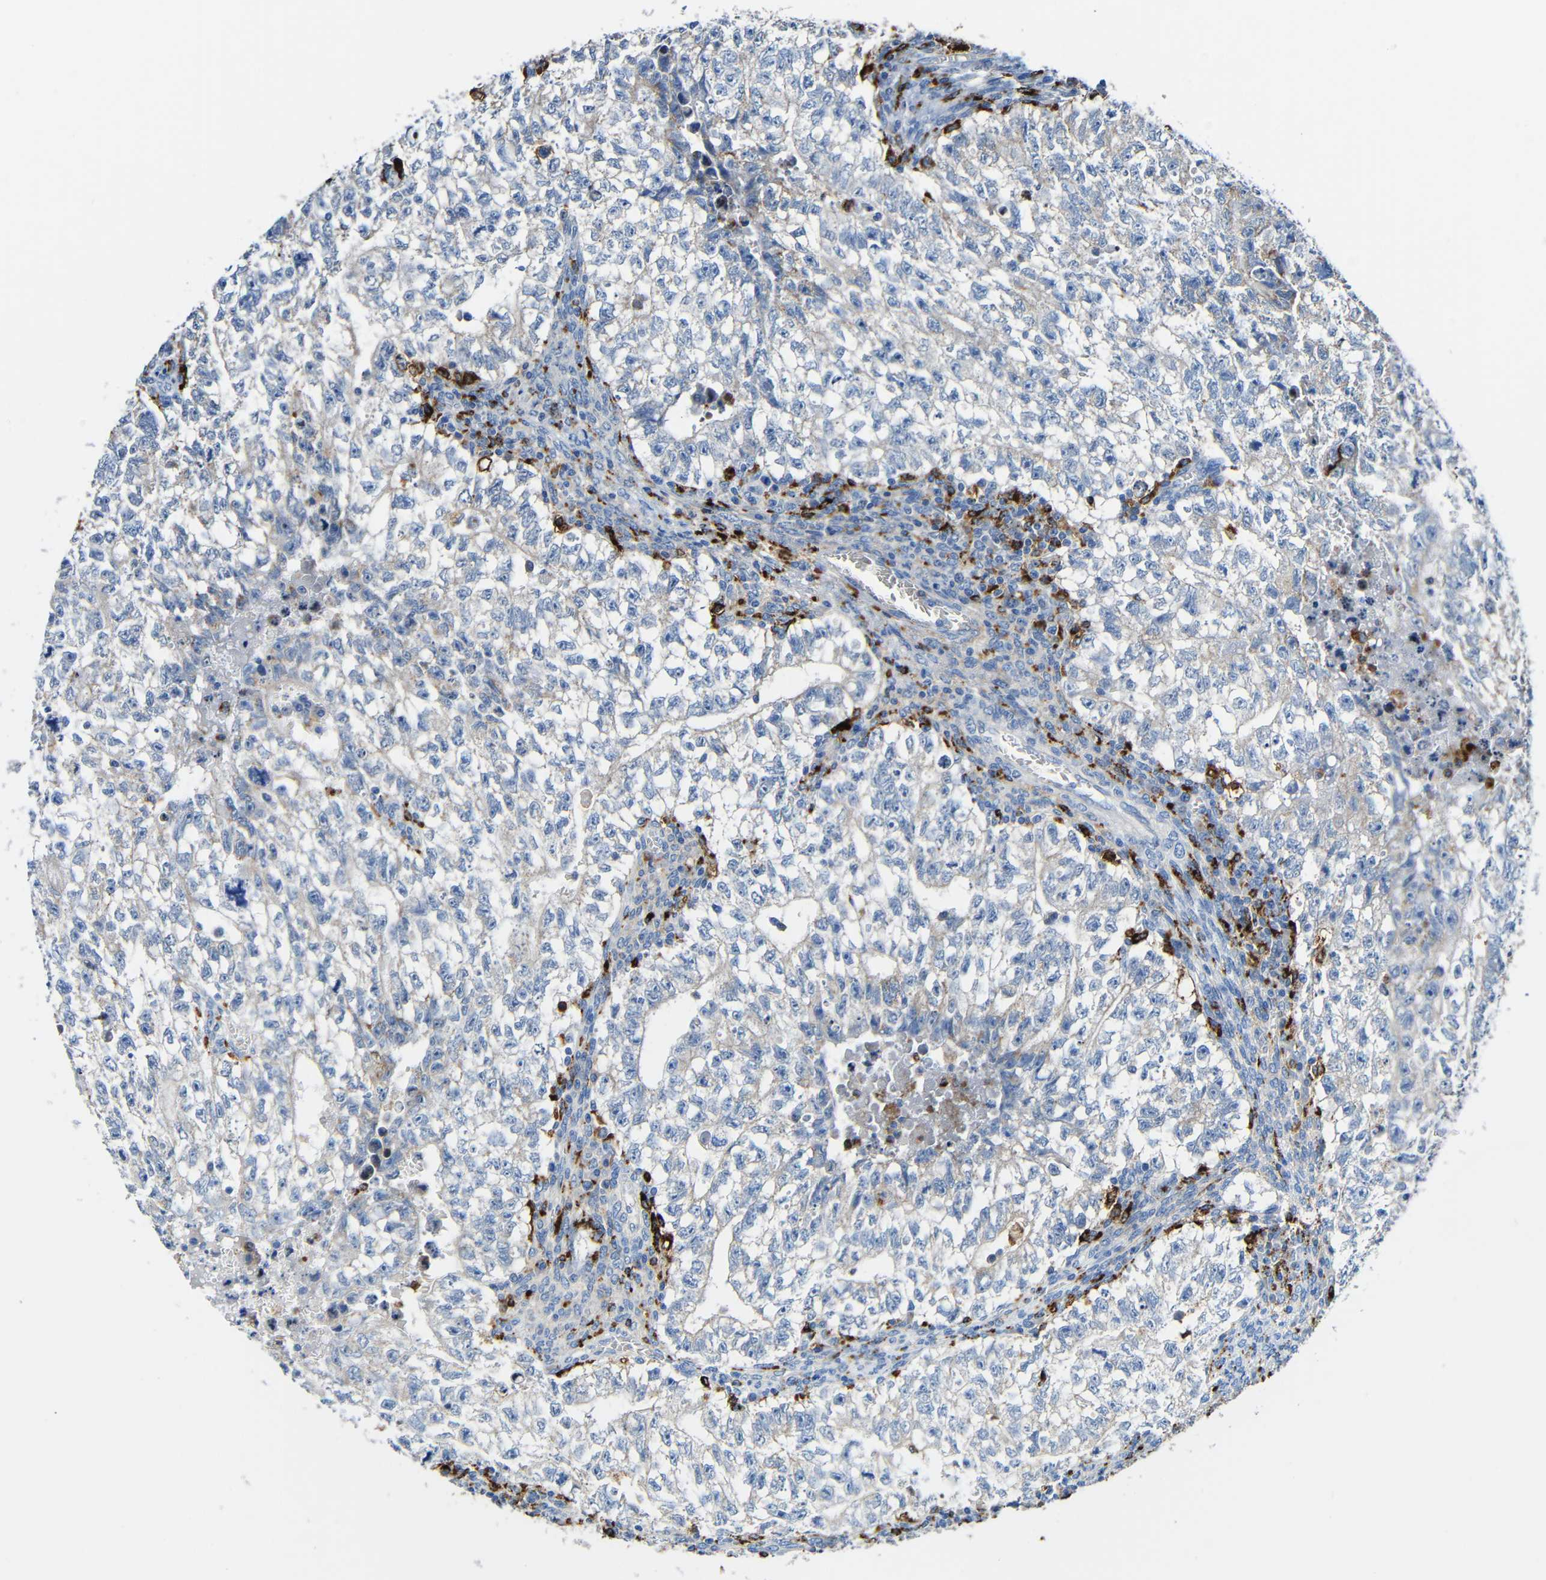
{"staining": {"intensity": "weak", "quantity": "<25%", "location": "cytoplasmic/membranous"}, "tissue": "testis cancer", "cell_type": "Tumor cells", "image_type": "cancer", "snomed": [{"axis": "morphology", "description": "Seminoma, NOS"}, {"axis": "morphology", "description": "Carcinoma, Embryonal, NOS"}, {"axis": "topography", "description": "Testis"}], "caption": "Immunohistochemistry (IHC) micrograph of human testis cancer (seminoma) stained for a protein (brown), which displays no staining in tumor cells.", "gene": "HLA-DMA", "patient": {"sex": "male", "age": 38}}